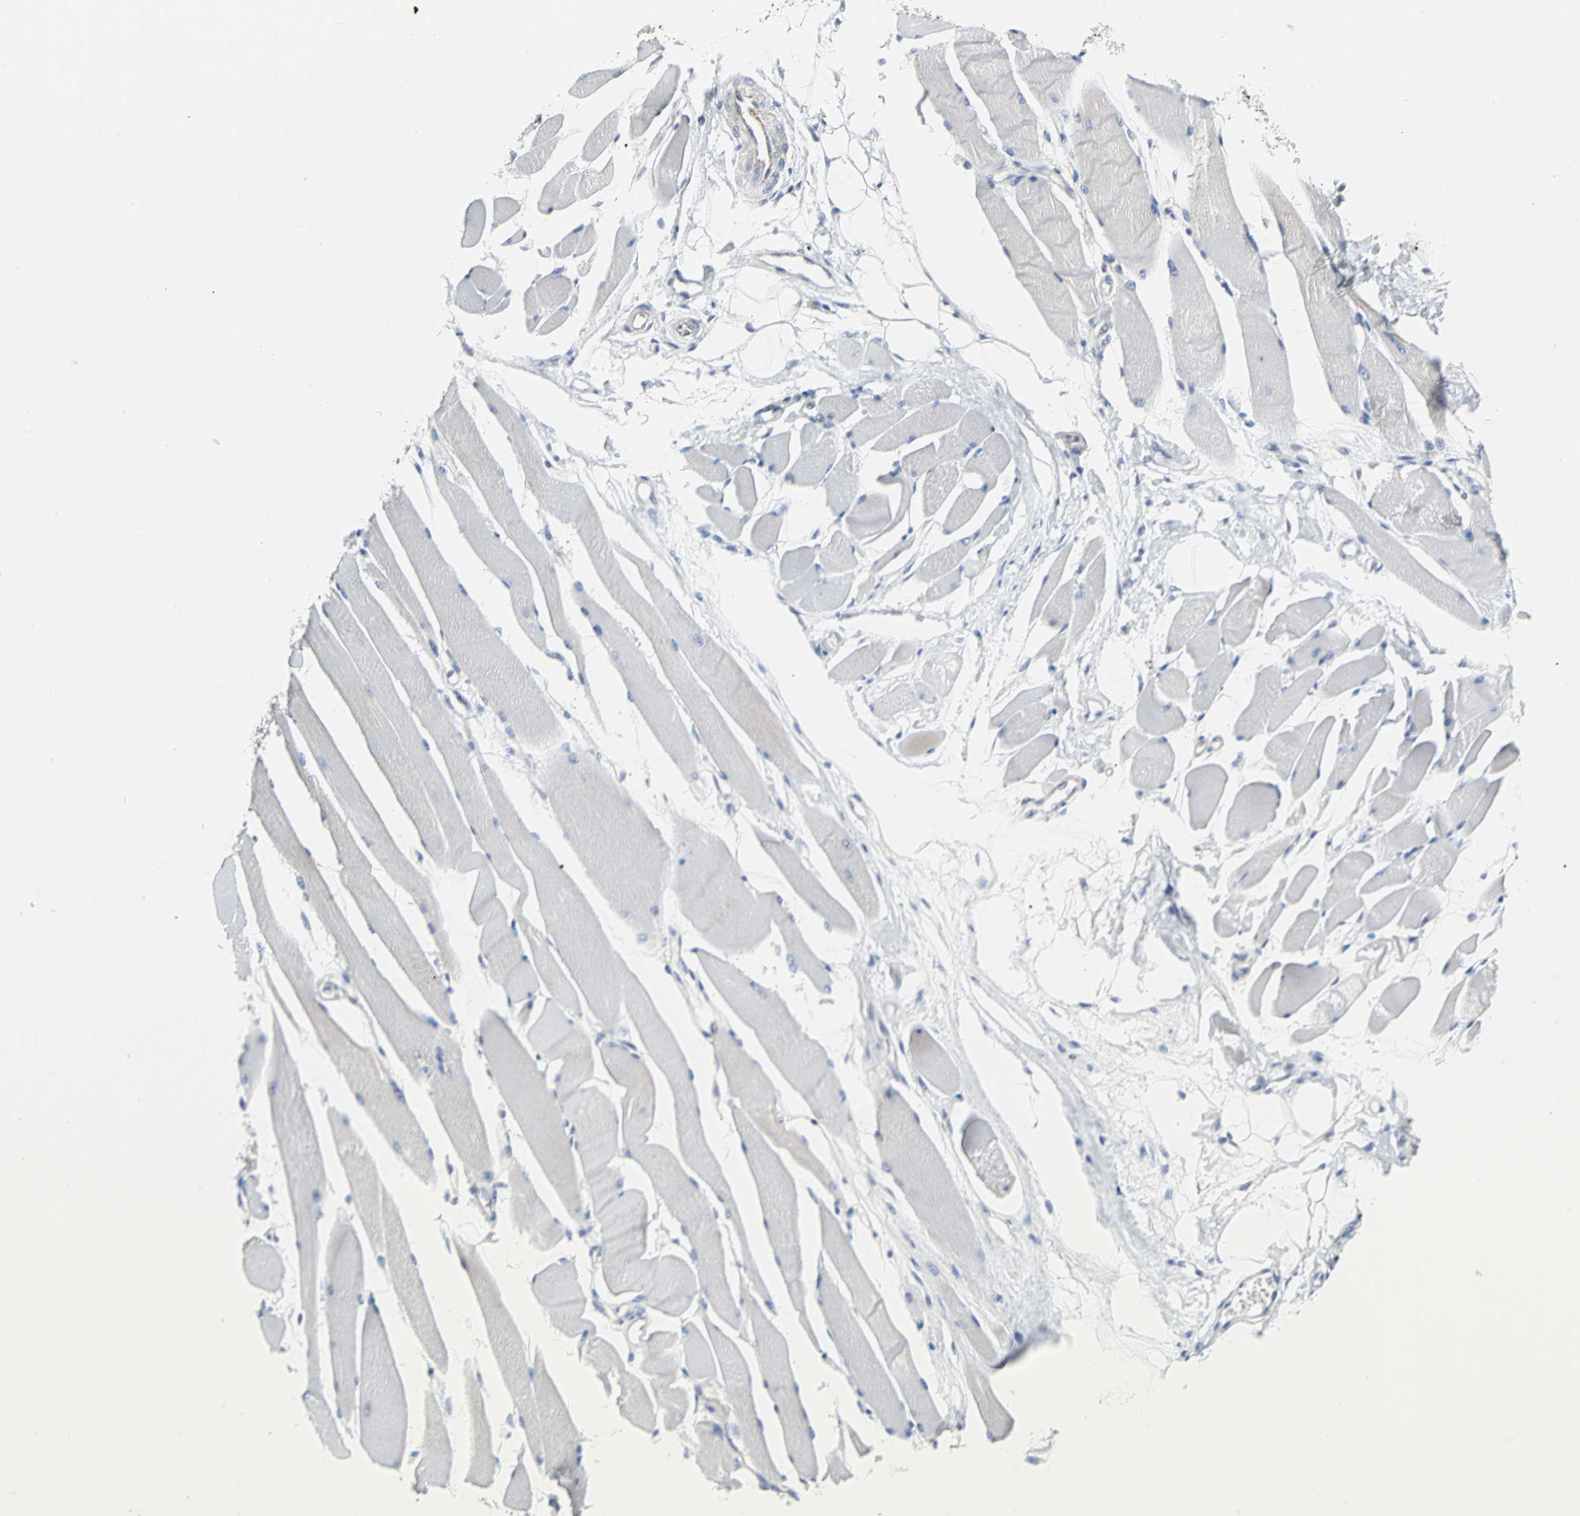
{"staining": {"intensity": "weak", "quantity": "<25%", "location": "cytoplasmic/membranous"}, "tissue": "skeletal muscle", "cell_type": "Myocytes", "image_type": "normal", "snomed": [{"axis": "morphology", "description": "Normal tissue, NOS"}, {"axis": "topography", "description": "Skeletal muscle"}, {"axis": "topography", "description": "Peripheral nerve tissue"}], "caption": "A high-resolution micrograph shows IHC staining of benign skeletal muscle, which displays no significant expression in myocytes.", "gene": "PGM3", "patient": {"sex": "female", "age": 84}}